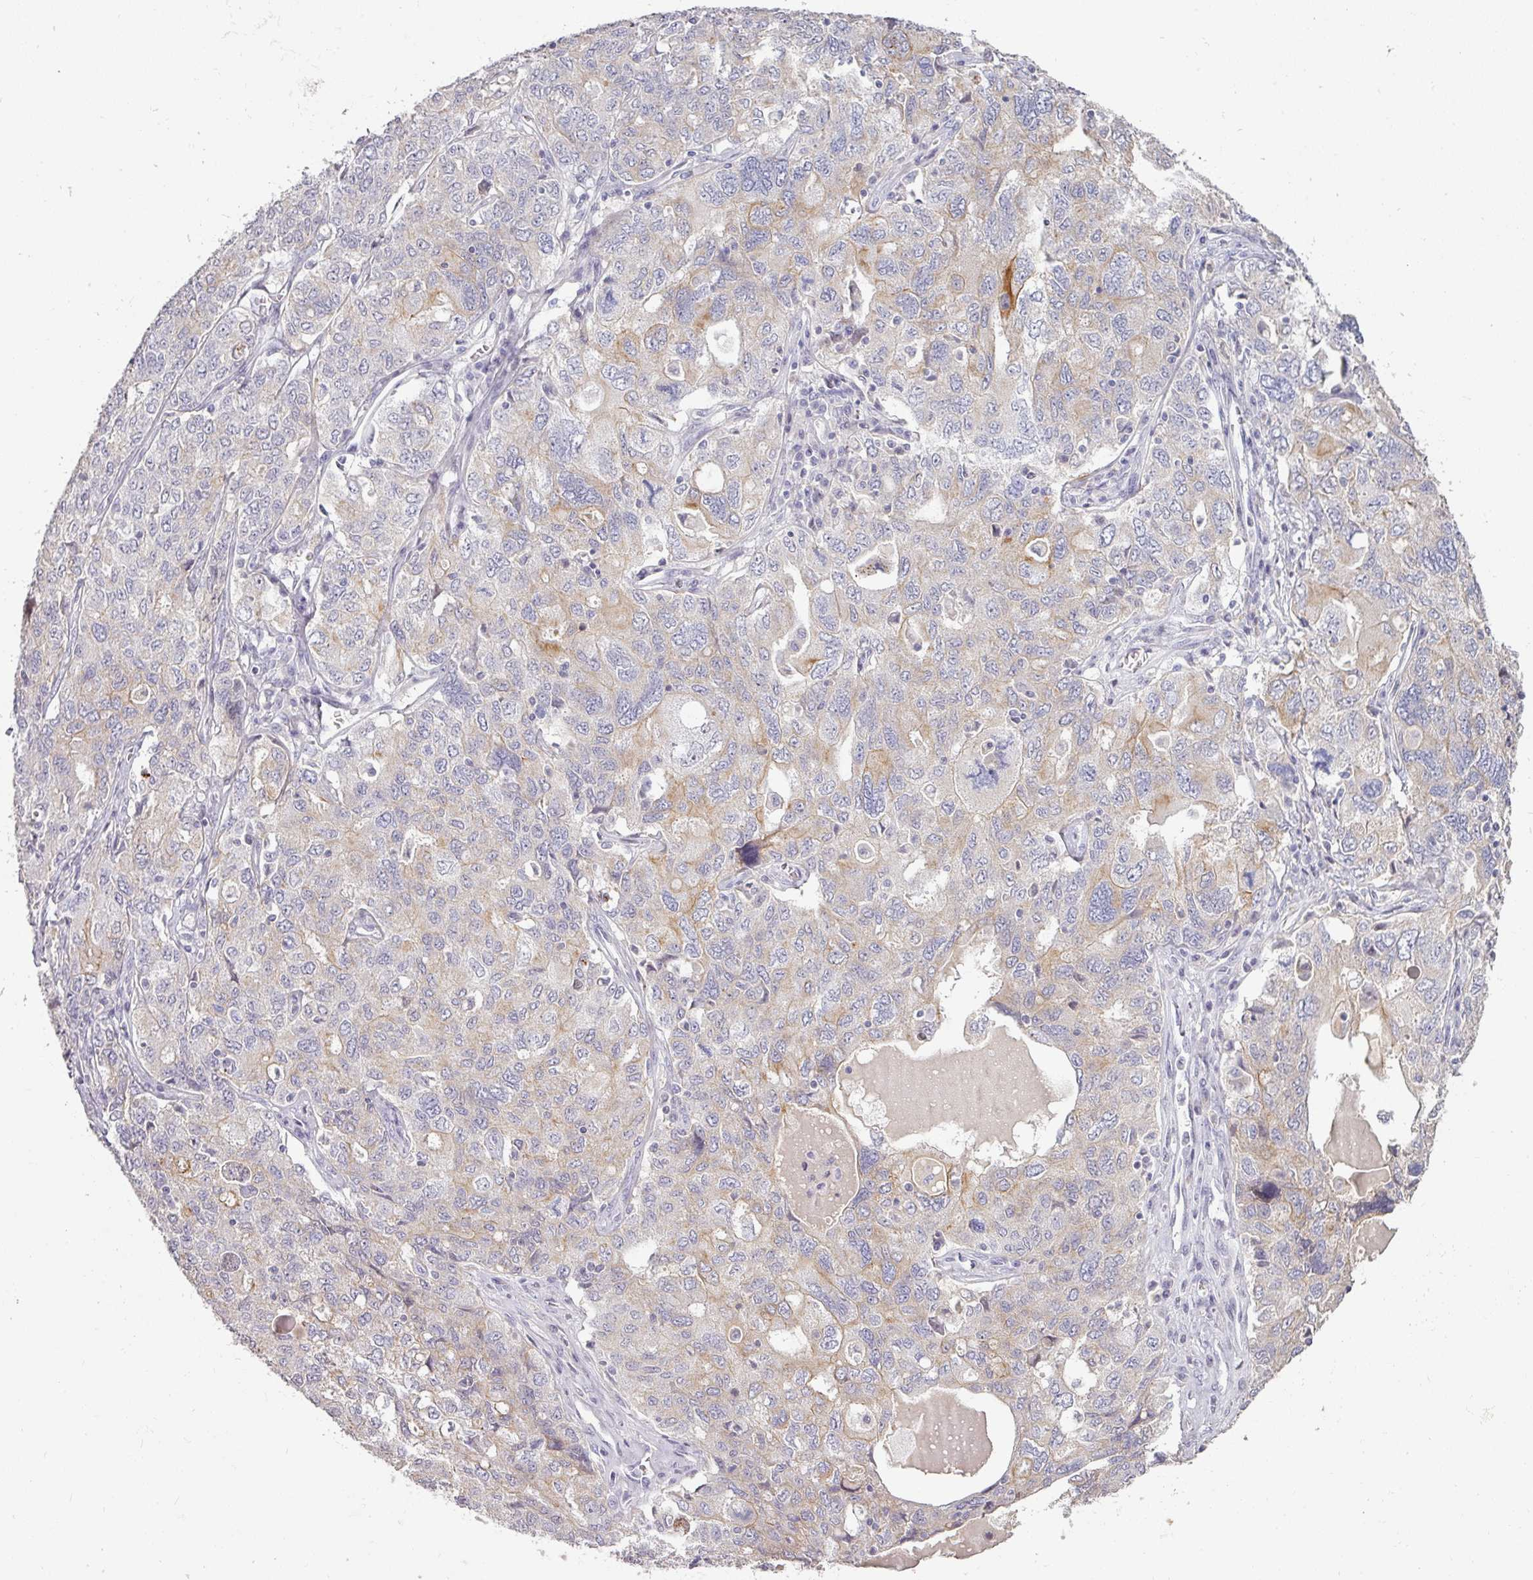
{"staining": {"intensity": "weak", "quantity": "25%-75%", "location": "cytoplasmic/membranous"}, "tissue": "ovarian cancer", "cell_type": "Tumor cells", "image_type": "cancer", "snomed": [{"axis": "morphology", "description": "Carcinoma, endometroid"}, {"axis": "topography", "description": "Ovary"}], "caption": "Protein staining demonstrates weak cytoplasmic/membranous staining in approximately 25%-75% of tumor cells in ovarian cancer.", "gene": "GTF2H3", "patient": {"sex": "female", "age": 62}}